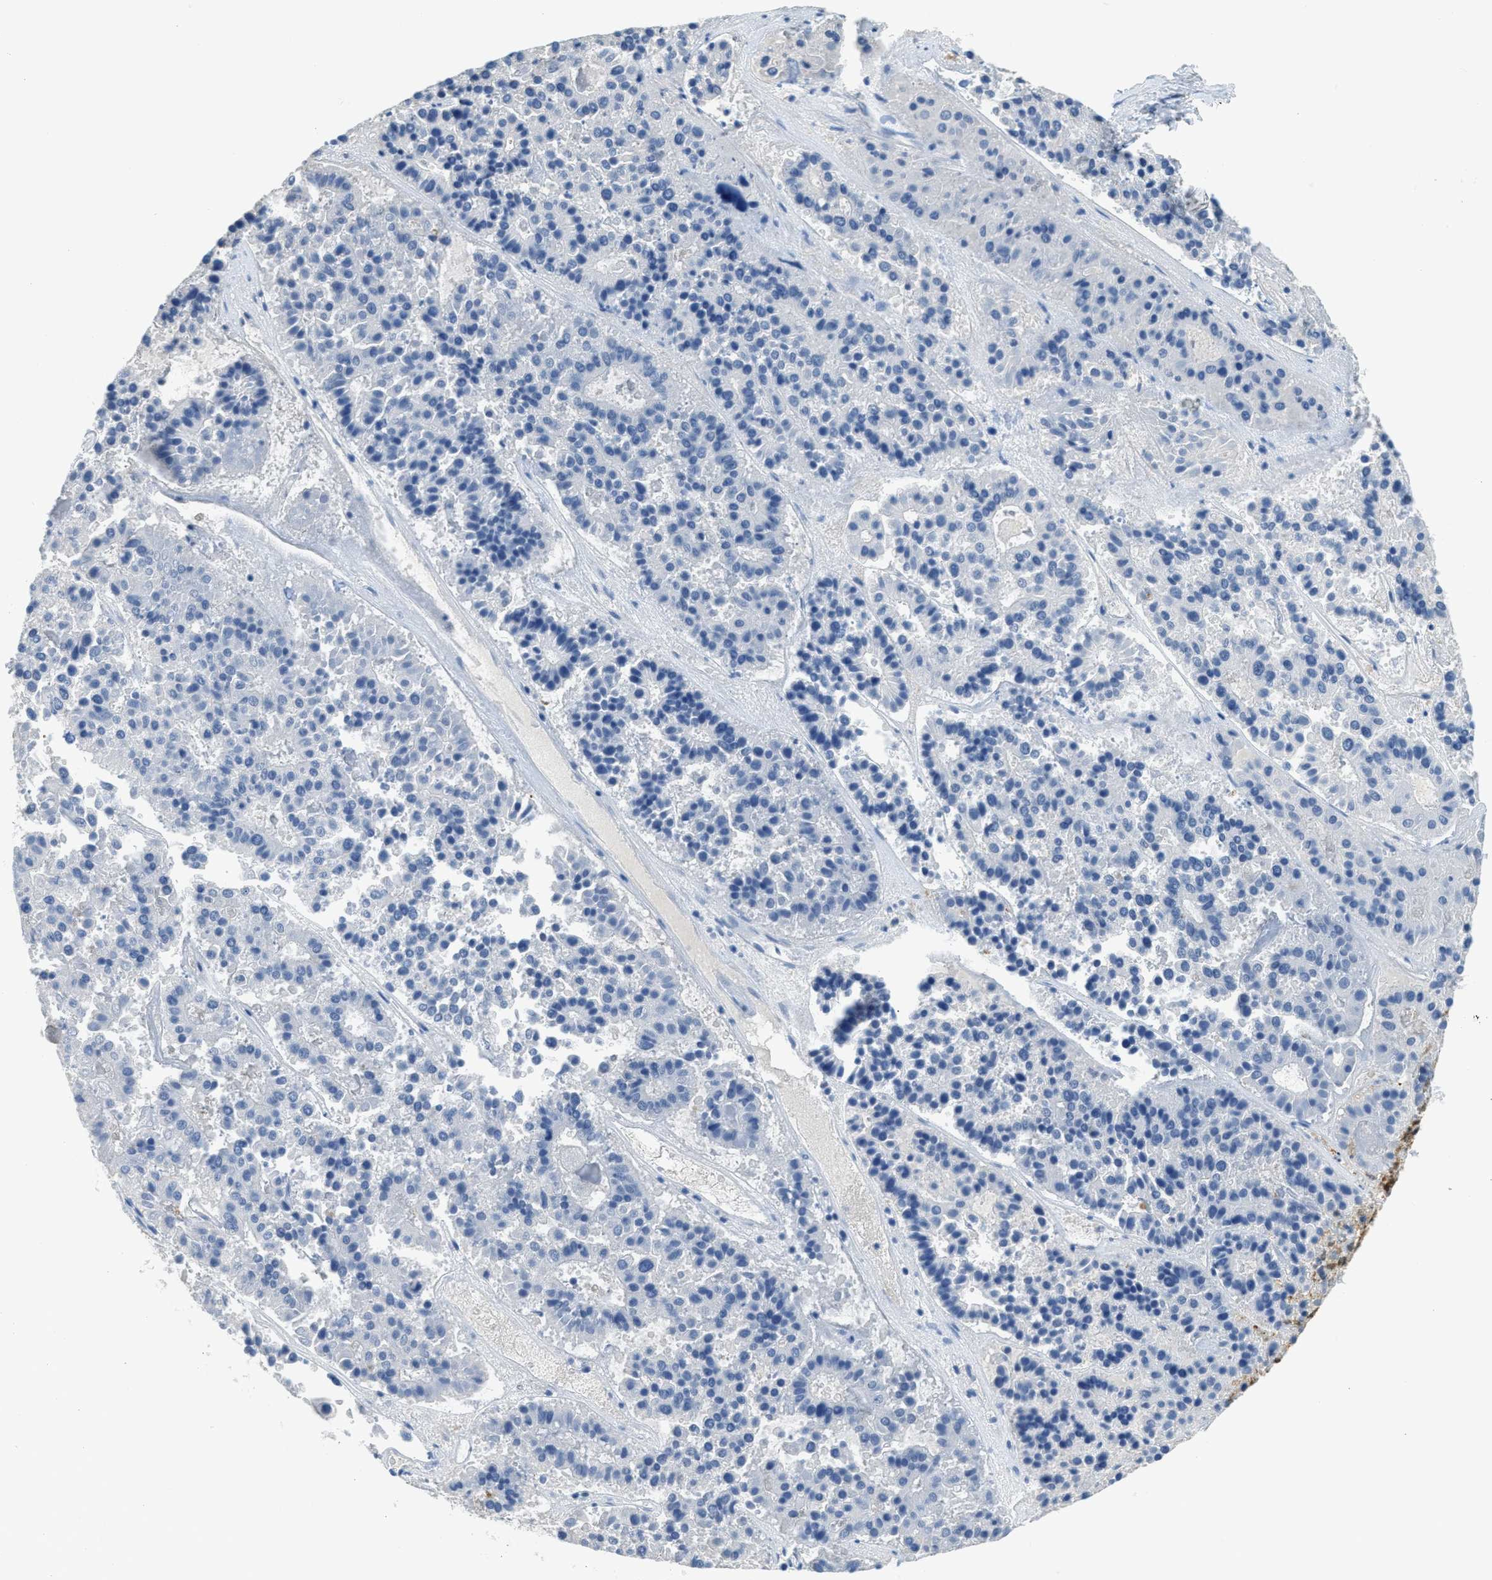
{"staining": {"intensity": "negative", "quantity": "none", "location": "none"}, "tissue": "pancreatic cancer", "cell_type": "Tumor cells", "image_type": "cancer", "snomed": [{"axis": "morphology", "description": "Adenocarcinoma, NOS"}, {"axis": "topography", "description": "Pancreas"}], "caption": "The histopathology image reveals no staining of tumor cells in pancreatic cancer (adenocarcinoma).", "gene": "SERPINB1", "patient": {"sex": "male", "age": 50}}